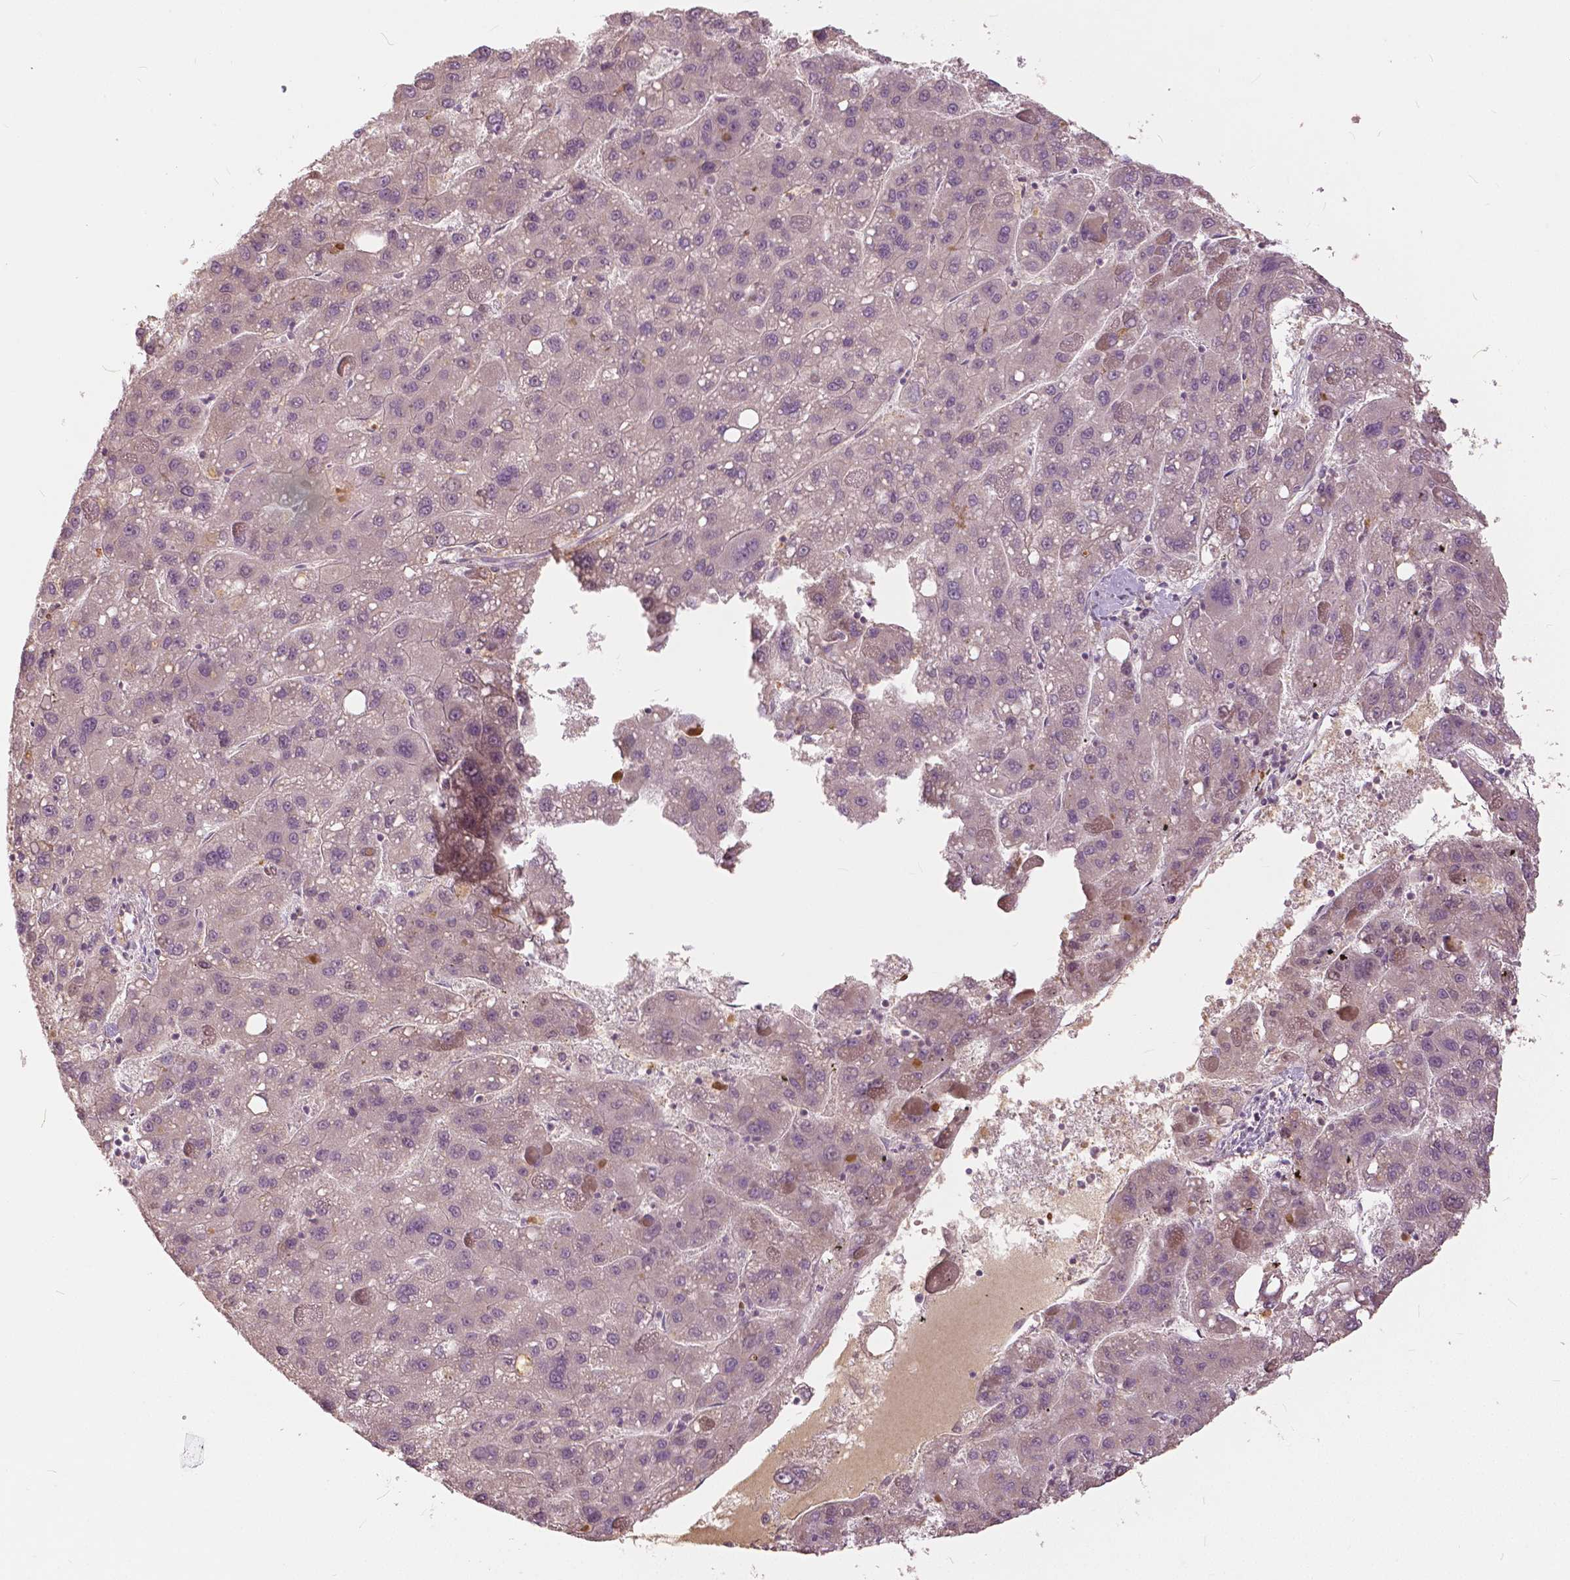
{"staining": {"intensity": "weak", "quantity": "<25%", "location": "nuclear"}, "tissue": "liver cancer", "cell_type": "Tumor cells", "image_type": "cancer", "snomed": [{"axis": "morphology", "description": "Carcinoma, Hepatocellular, NOS"}, {"axis": "topography", "description": "Liver"}], "caption": "There is no significant positivity in tumor cells of liver cancer.", "gene": "ANGPTL4", "patient": {"sex": "female", "age": 82}}